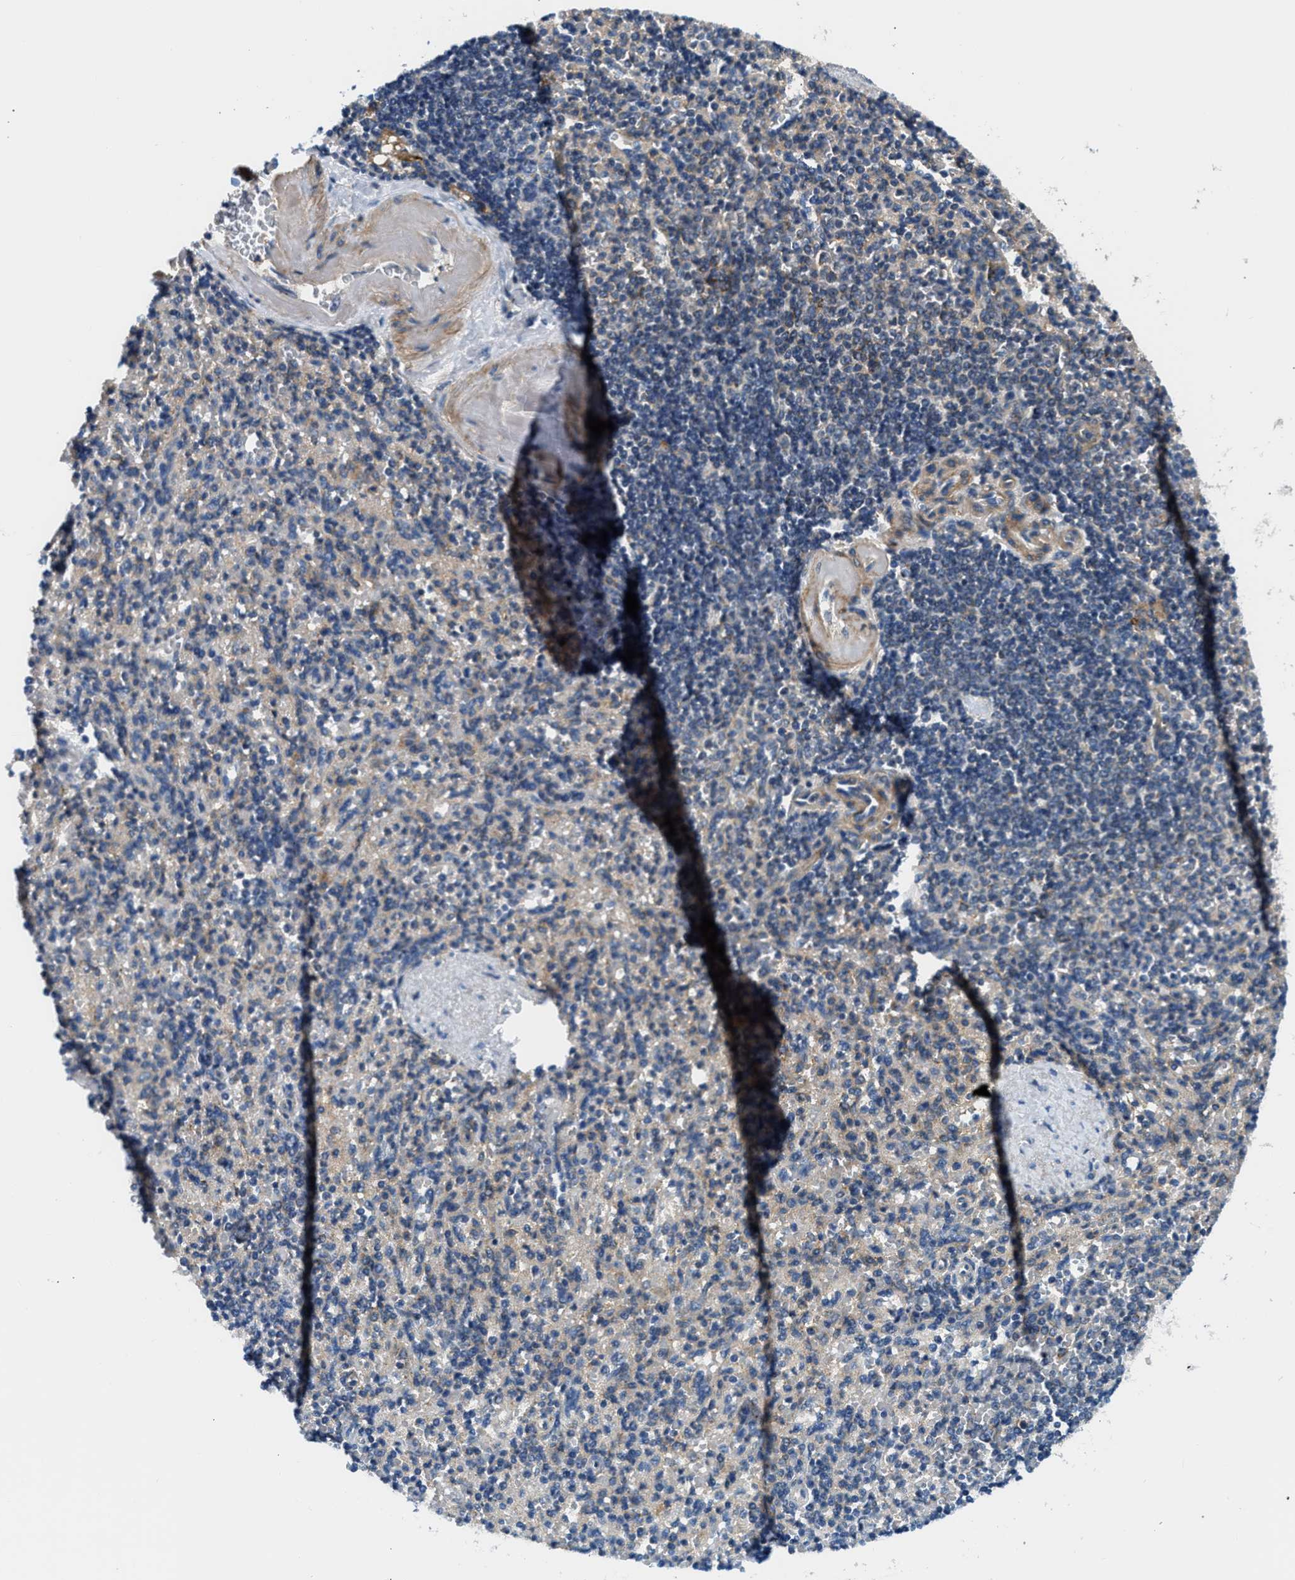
{"staining": {"intensity": "weak", "quantity": ">75%", "location": "cytoplasmic/membranous"}, "tissue": "spleen", "cell_type": "Cells in red pulp", "image_type": "normal", "snomed": [{"axis": "morphology", "description": "Normal tissue, NOS"}, {"axis": "topography", "description": "Spleen"}], "caption": "Spleen stained with DAB immunohistochemistry (IHC) exhibits low levels of weak cytoplasmic/membranous expression in approximately >75% of cells in red pulp. (Stains: DAB in brown, nuclei in blue, Microscopy: brightfield microscopy at high magnification).", "gene": "LPIN2", "patient": {"sex": "female", "age": 74}}